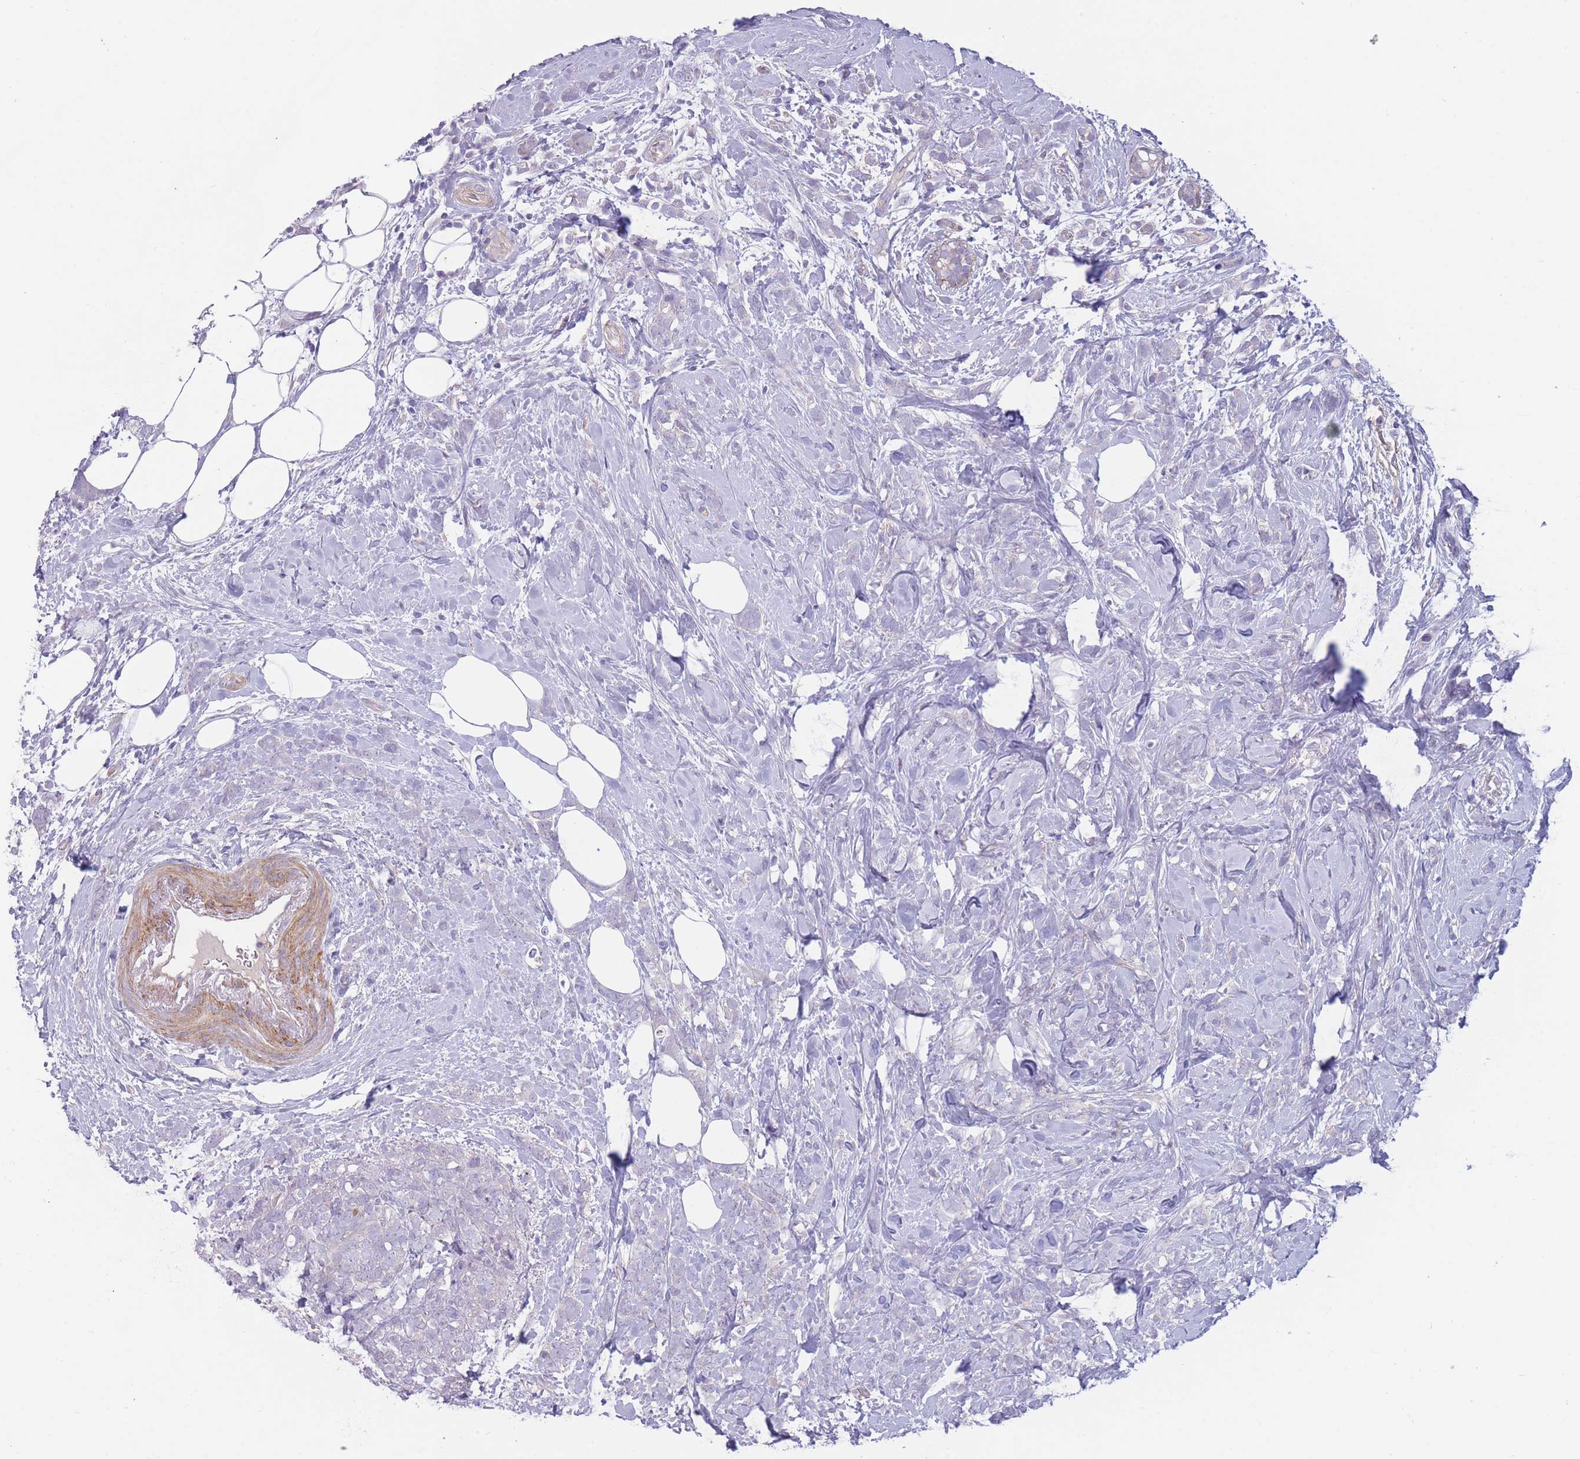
{"staining": {"intensity": "negative", "quantity": "none", "location": "none"}, "tissue": "breast cancer", "cell_type": "Tumor cells", "image_type": "cancer", "snomed": [{"axis": "morphology", "description": "Lobular carcinoma"}, {"axis": "topography", "description": "Breast"}], "caption": "Human breast lobular carcinoma stained for a protein using immunohistochemistry exhibits no positivity in tumor cells.", "gene": "PNPLA5", "patient": {"sex": "female", "age": 58}}